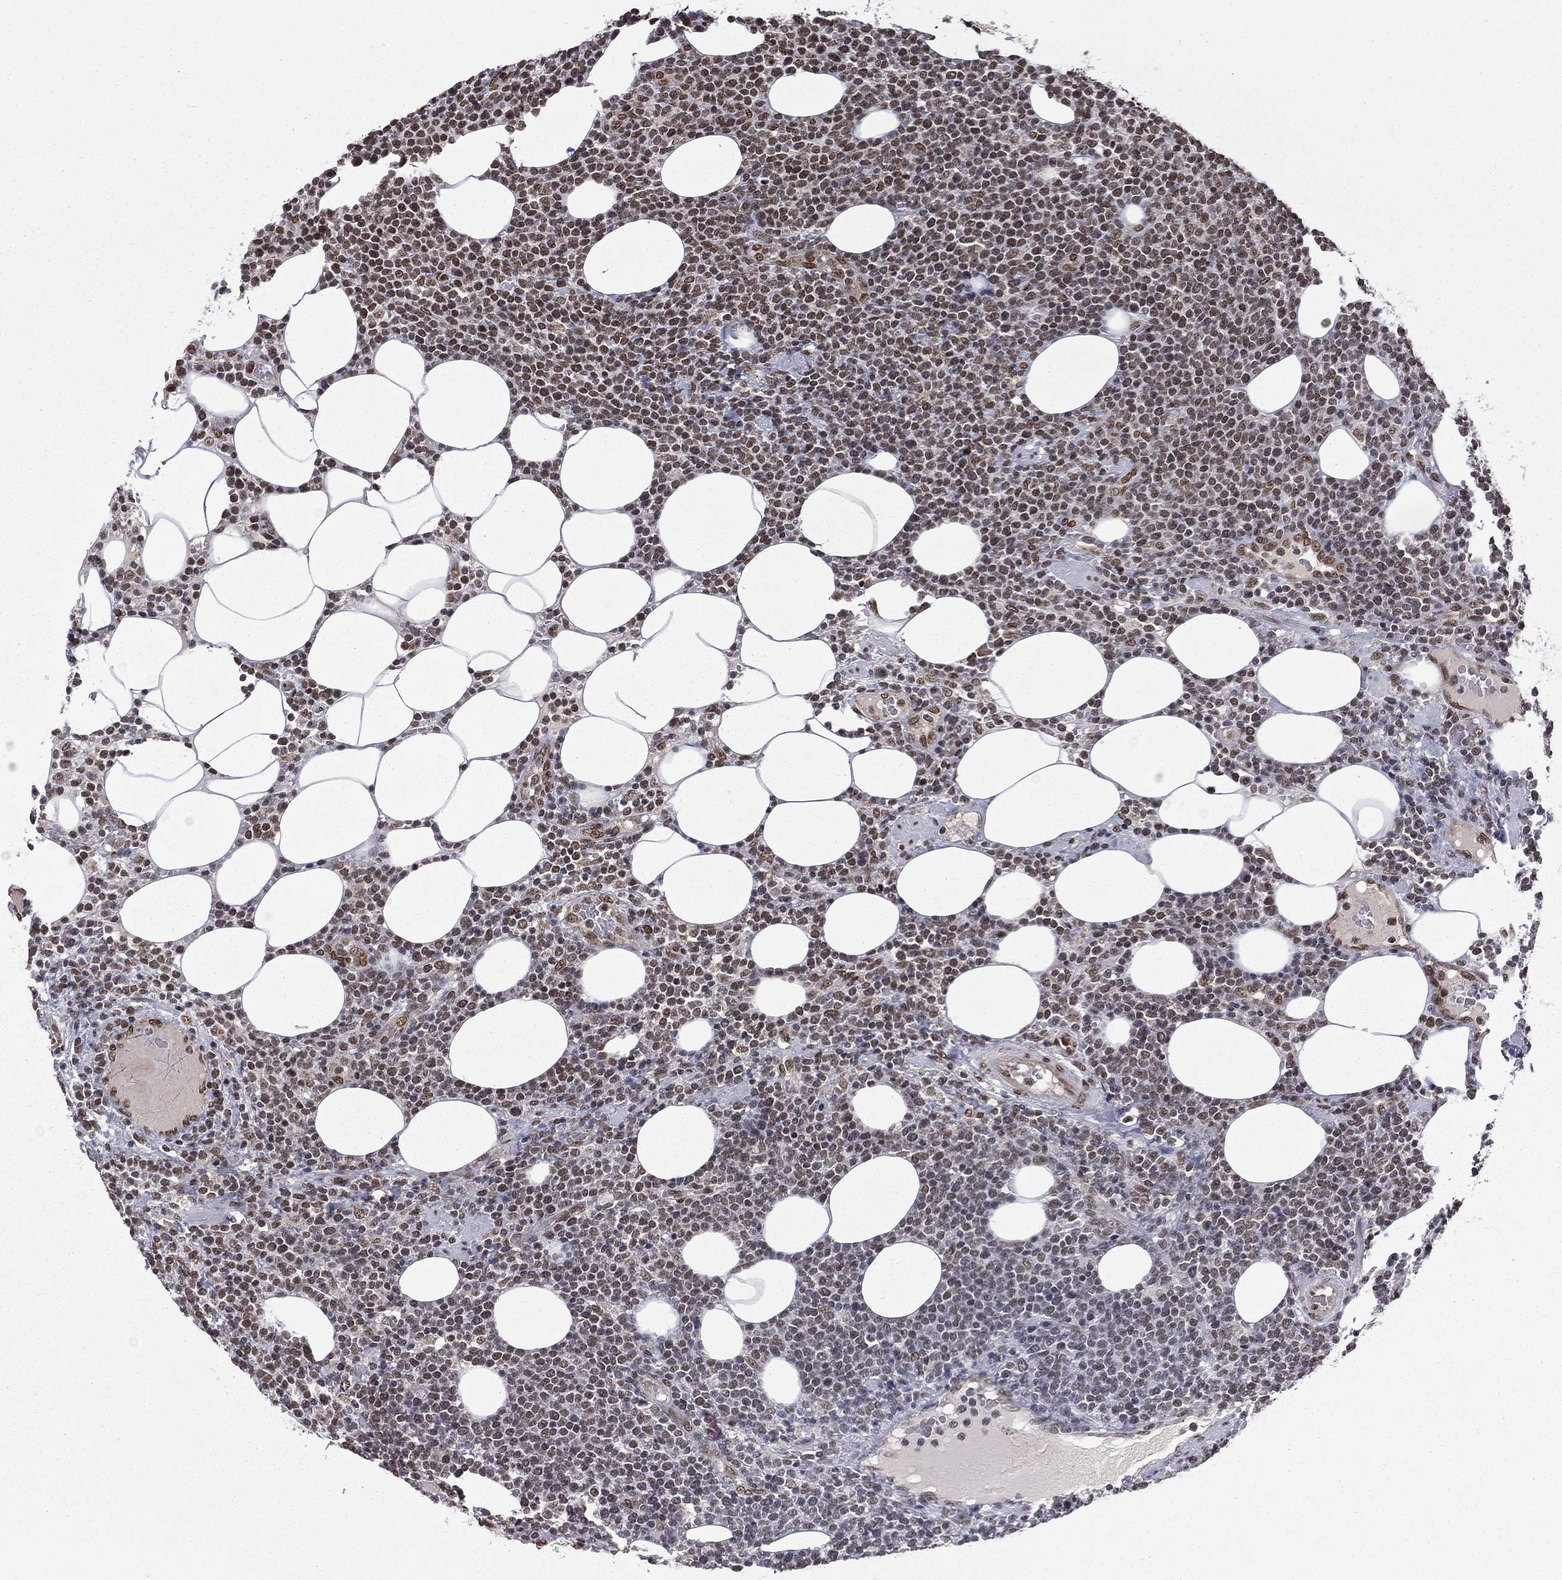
{"staining": {"intensity": "moderate", "quantity": "25%-75%", "location": "nuclear"}, "tissue": "lymphoma", "cell_type": "Tumor cells", "image_type": "cancer", "snomed": [{"axis": "morphology", "description": "Malignant lymphoma, non-Hodgkin's type, High grade"}, {"axis": "topography", "description": "Lymph node"}], "caption": "Tumor cells exhibit medium levels of moderate nuclear staining in approximately 25%-75% of cells in human high-grade malignant lymphoma, non-Hodgkin's type.", "gene": "C5orf24", "patient": {"sex": "male", "age": 61}}